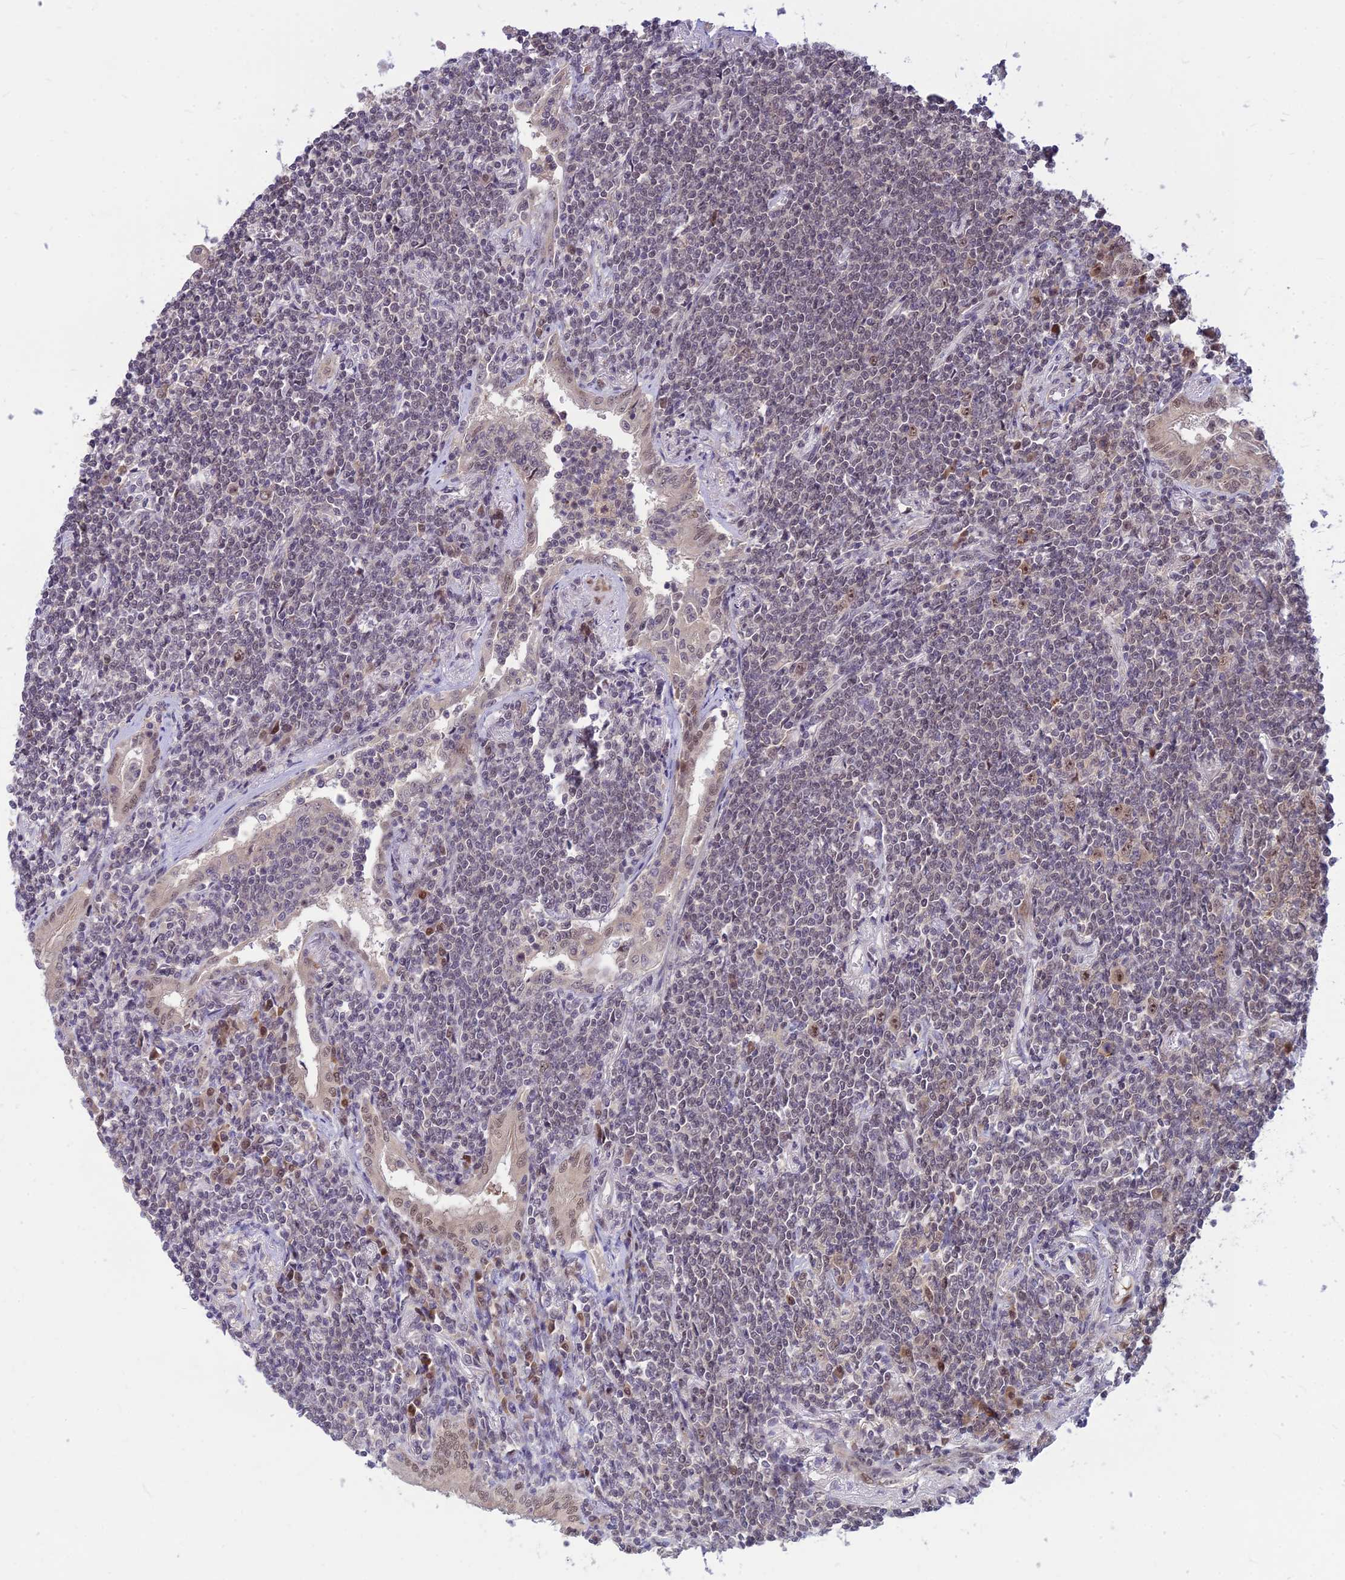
{"staining": {"intensity": "weak", "quantity": "<25%", "location": "nuclear"}, "tissue": "lymphoma", "cell_type": "Tumor cells", "image_type": "cancer", "snomed": [{"axis": "morphology", "description": "Malignant lymphoma, non-Hodgkin's type, Low grade"}, {"axis": "topography", "description": "Lung"}], "caption": "IHC of human lymphoma displays no staining in tumor cells. The staining is performed using DAB (3,3'-diaminobenzidine) brown chromogen with nuclei counter-stained in using hematoxylin.", "gene": "ASPDH", "patient": {"sex": "female", "age": 71}}